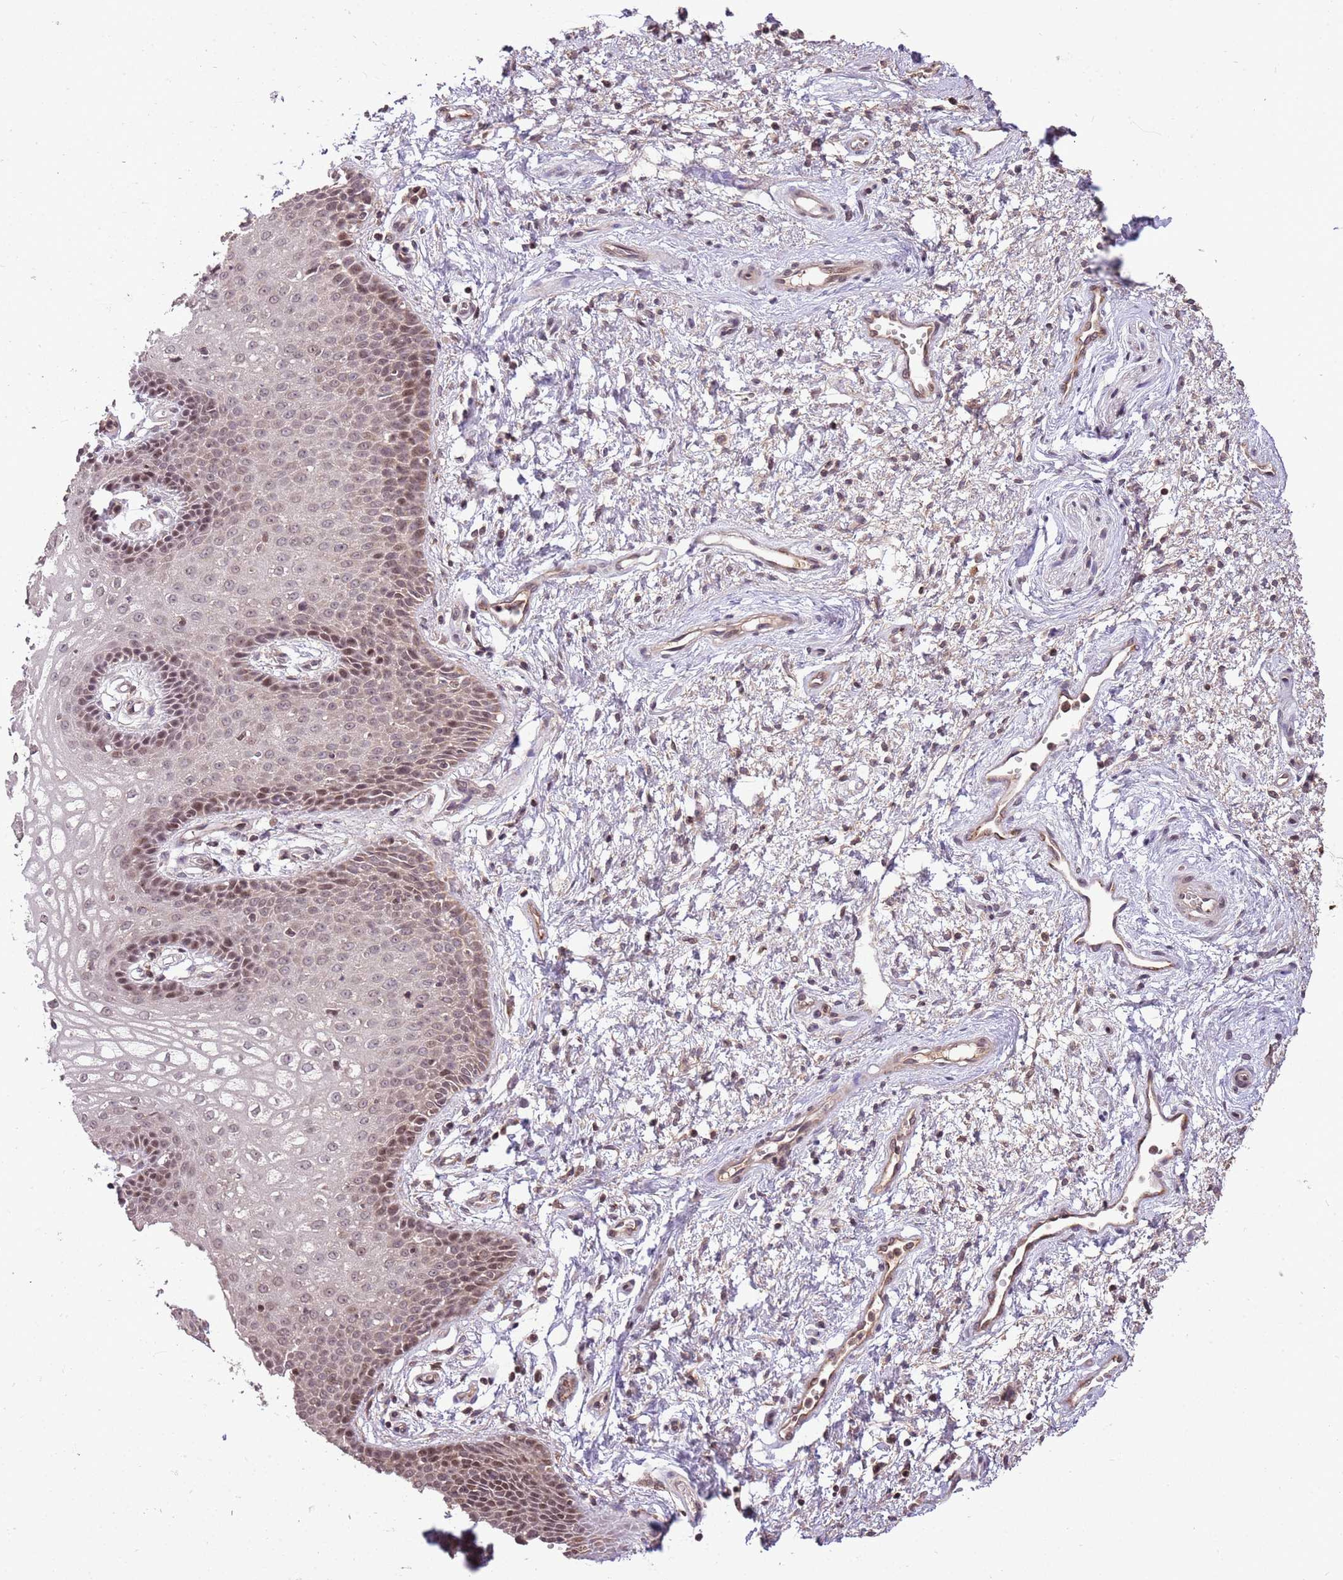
{"staining": {"intensity": "moderate", "quantity": "25%-75%", "location": "nuclear"}, "tissue": "vagina", "cell_type": "Squamous epithelial cells", "image_type": "normal", "snomed": [{"axis": "morphology", "description": "Normal tissue, NOS"}, {"axis": "topography", "description": "Vagina"}], "caption": "Benign vagina was stained to show a protein in brown. There is medium levels of moderate nuclear expression in about 25%-75% of squamous epithelial cells.", "gene": "SAMSN1", "patient": {"sex": "female", "age": 34}}